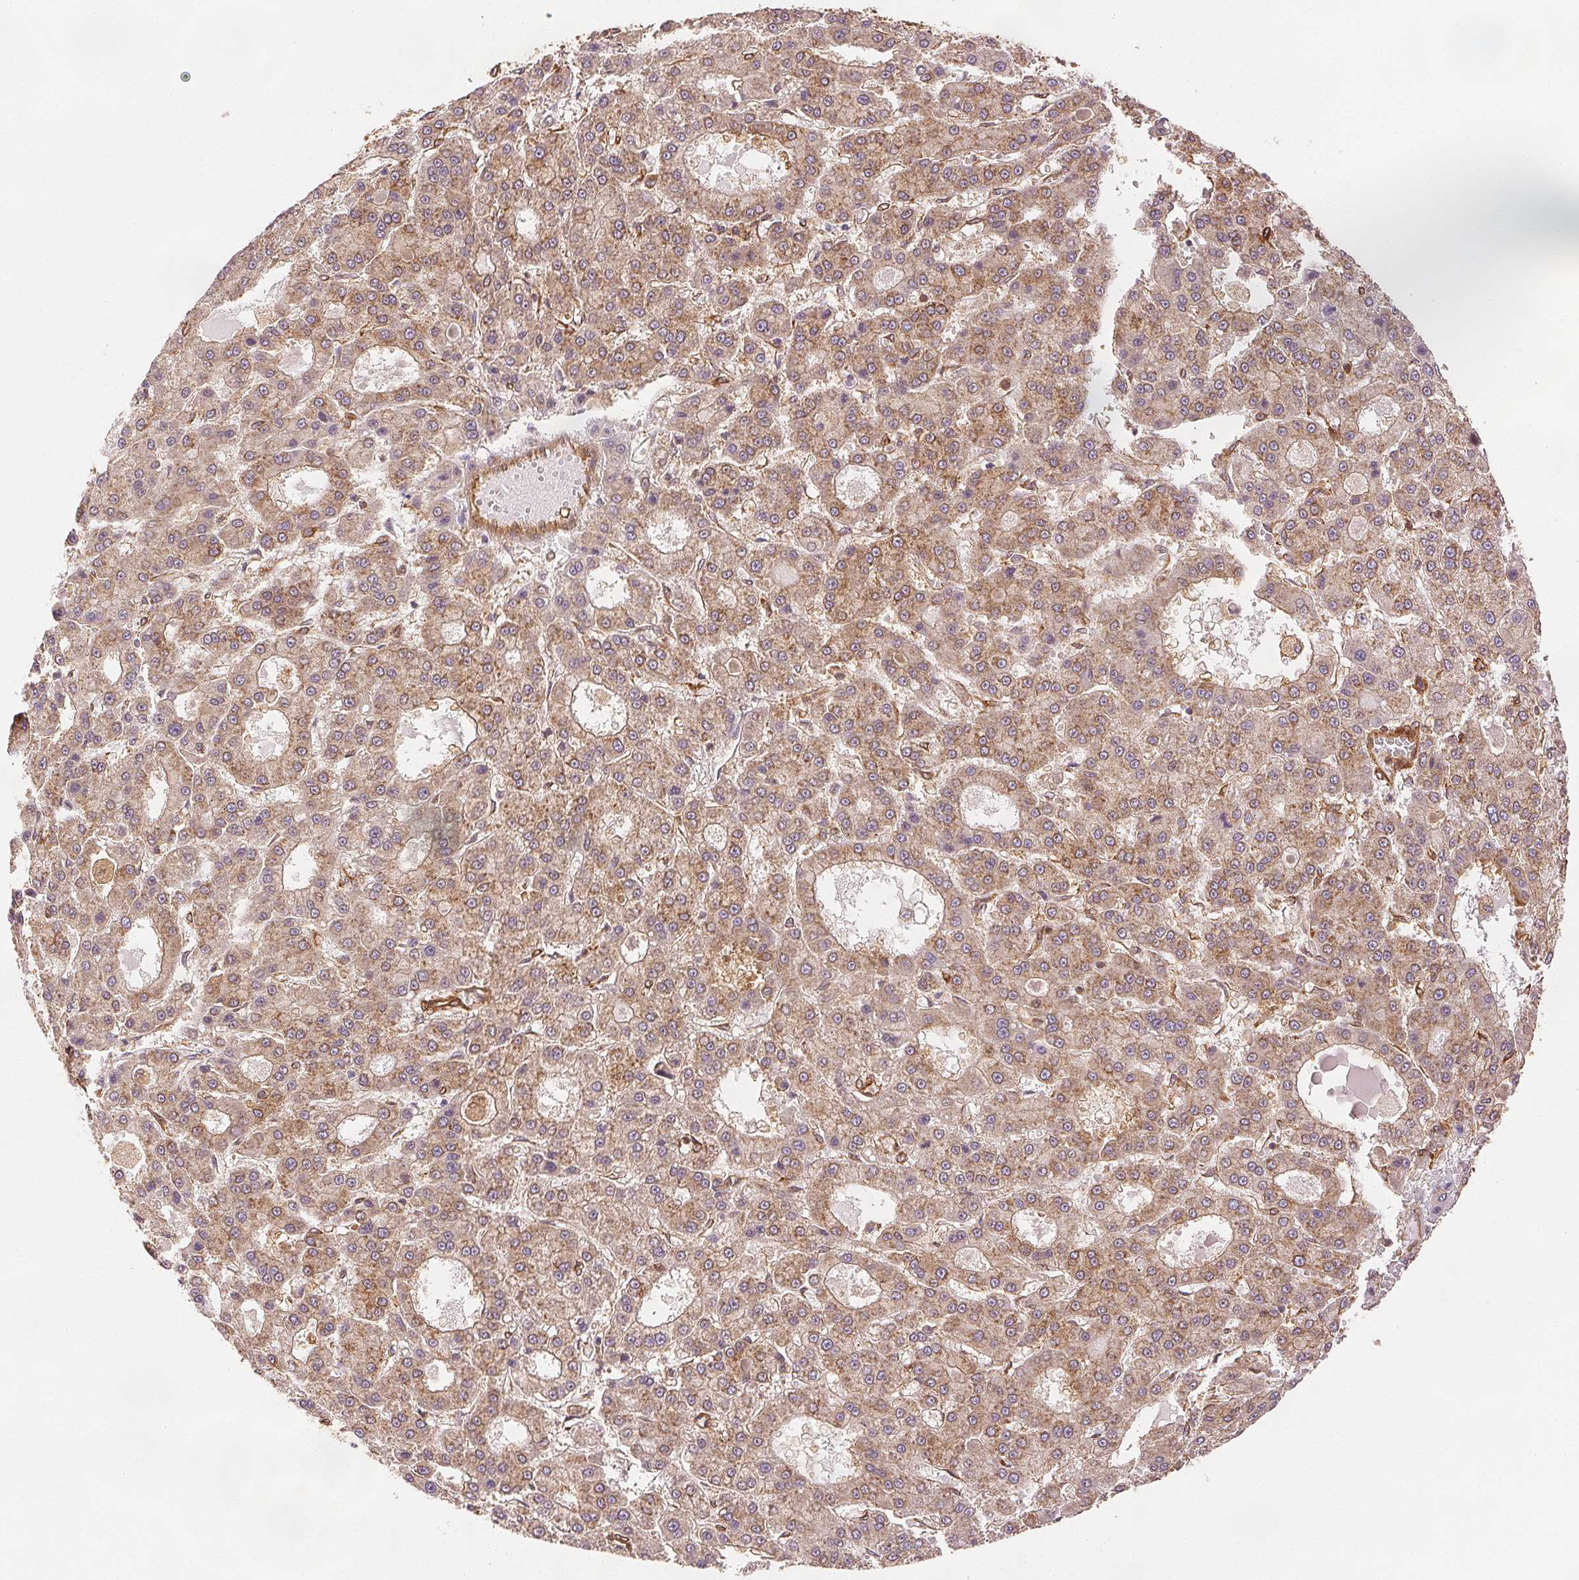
{"staining": {"intensity": "weak", "quantity": "25%-75%", "location": "cytoplasmic/membranous"}, "tissue": "liver cancer", "cell_type": "Tumor cells", "image_type": "cancer", "snomed": [{"axis": "morphology", "description": "Carcinoma, Hepatocellular, NOS"}, {"axis": "topography", "description": "Liver"}], "caption": "Immunohistochemistry histopathology image of neoplastic tissue: human liver cancer (hepatocellular carcinoma) stained using IHC displays low levels of weak protein expression localized specifically in the cytoplasmic/membranous of tumor cells, appearing as a cytoplasmic/membranous brown color.", "gene": "DIAPH2", "patient": {"sex": "male", "age": 70}}